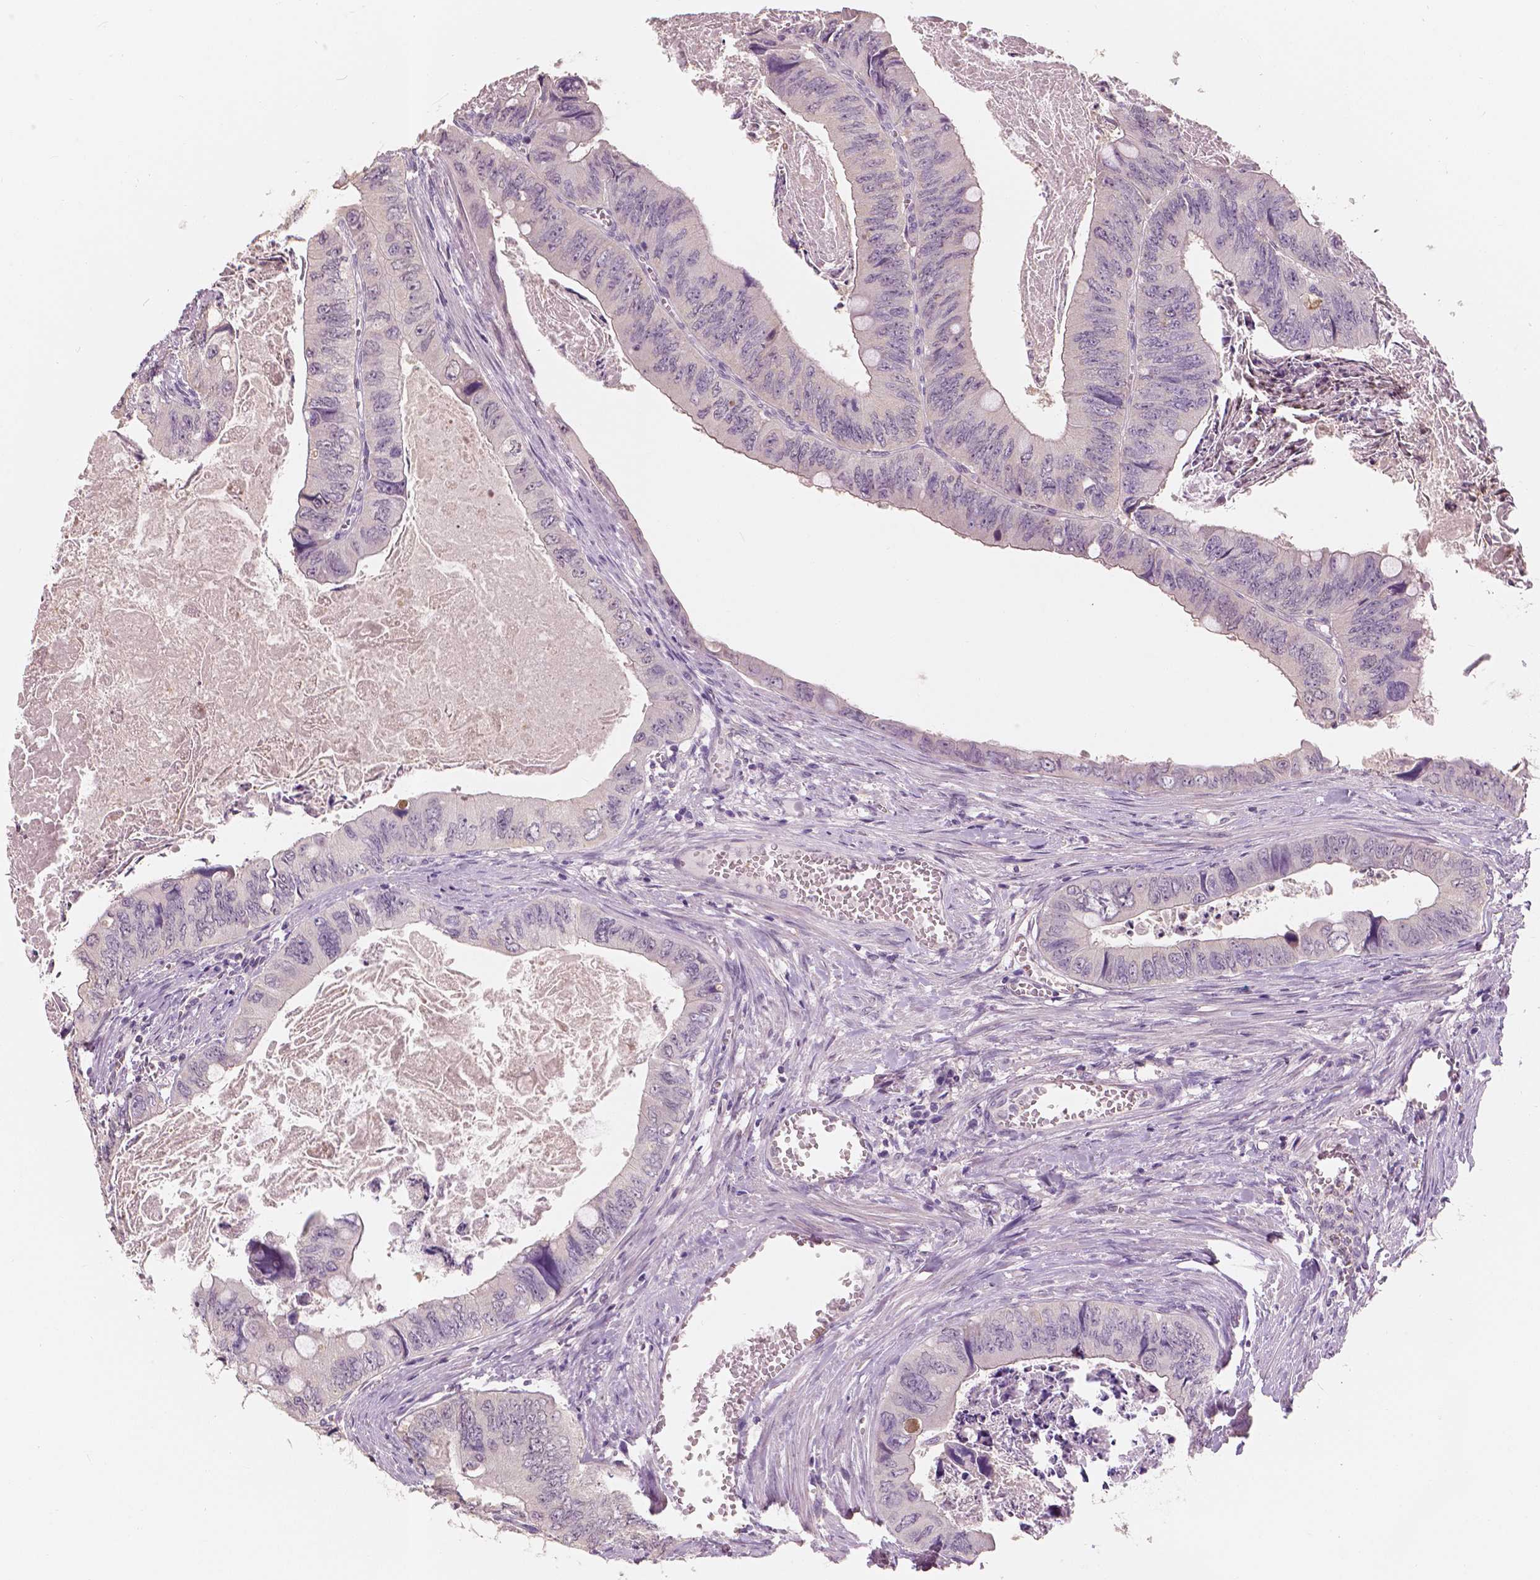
{"staining": {"intensity": "negative", "quantity": "none", "location": "none"}, "tissue": "colorectal cancer", "cell_type": "Tumor cells", "image_type": "cancer", "snomed": [{"axis": "morphology", "description": "Adenocarcinoma, NOS"}, {"axis": "topography", "description": "Colon"}], "caption": "IHC photomicrograph of neoplastic tissue: colorectal cancer (adenocarcinoma) stained with DAB displays no significant protein staining in tumor cells.", "gene": "SAT2", "patient": {"sex": "female", "age": 84}}